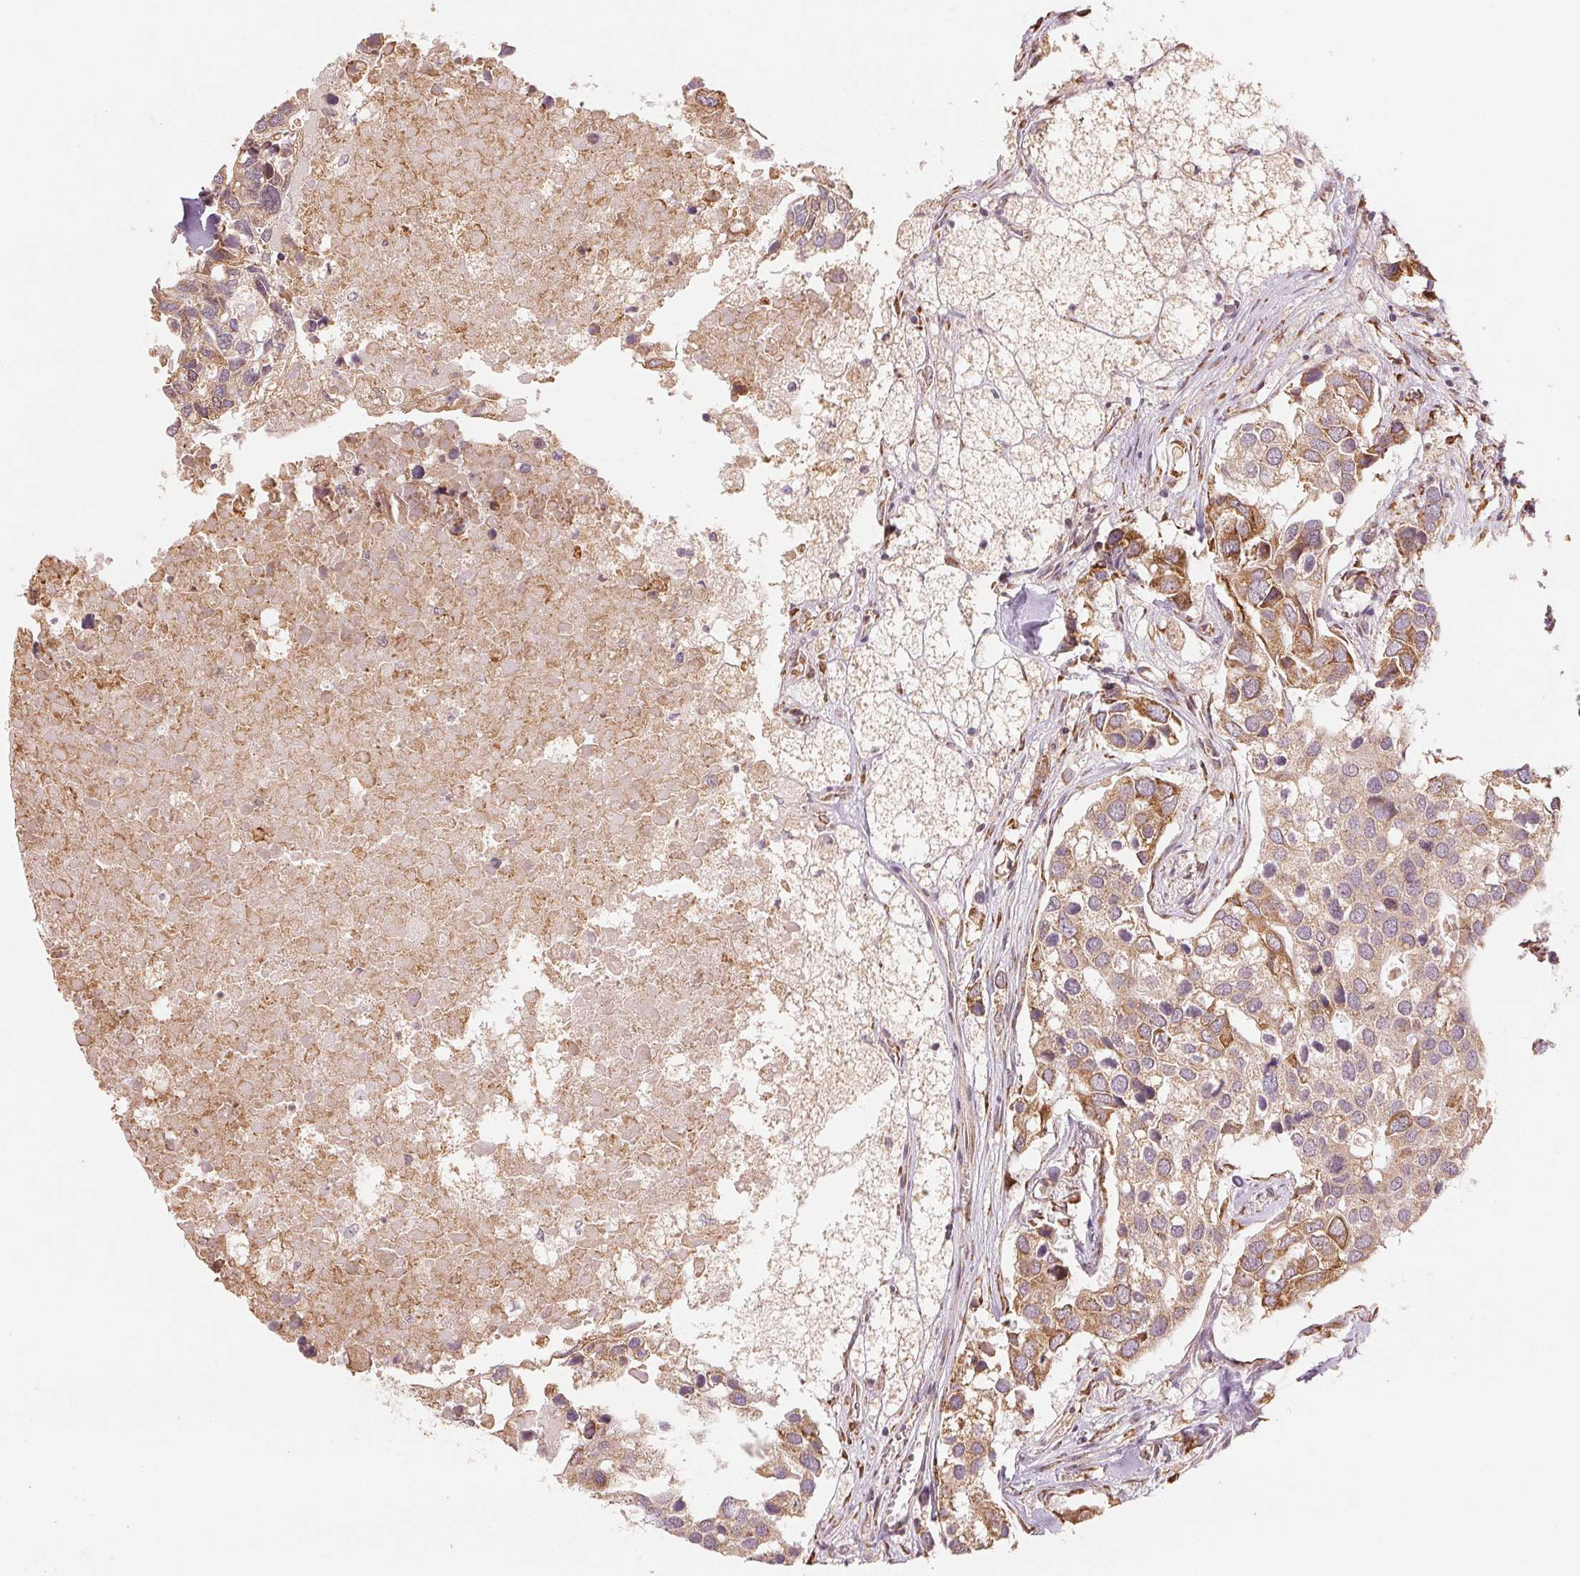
{"staining": {"intensity": "moderate", "quantity": ">75%", "location": "cytoplasmic/membranous"}, "tissue": "breast cancer", "cell_type": "Tumor cells", "image_type": "cancer", "snomed": [{"axis": "morphology", "description": "Duct carcinoma"}, {"axis": "topography", "description": "Breast"}], "caption": "Immunohistochemical staining of breast cancer reveals medium levels of moderate cytoplasmic/membranous positivity in approximately >75% of tumor cells.", "gene": "SLC20A1", "patient": {"sex": "female", "age": 83}}